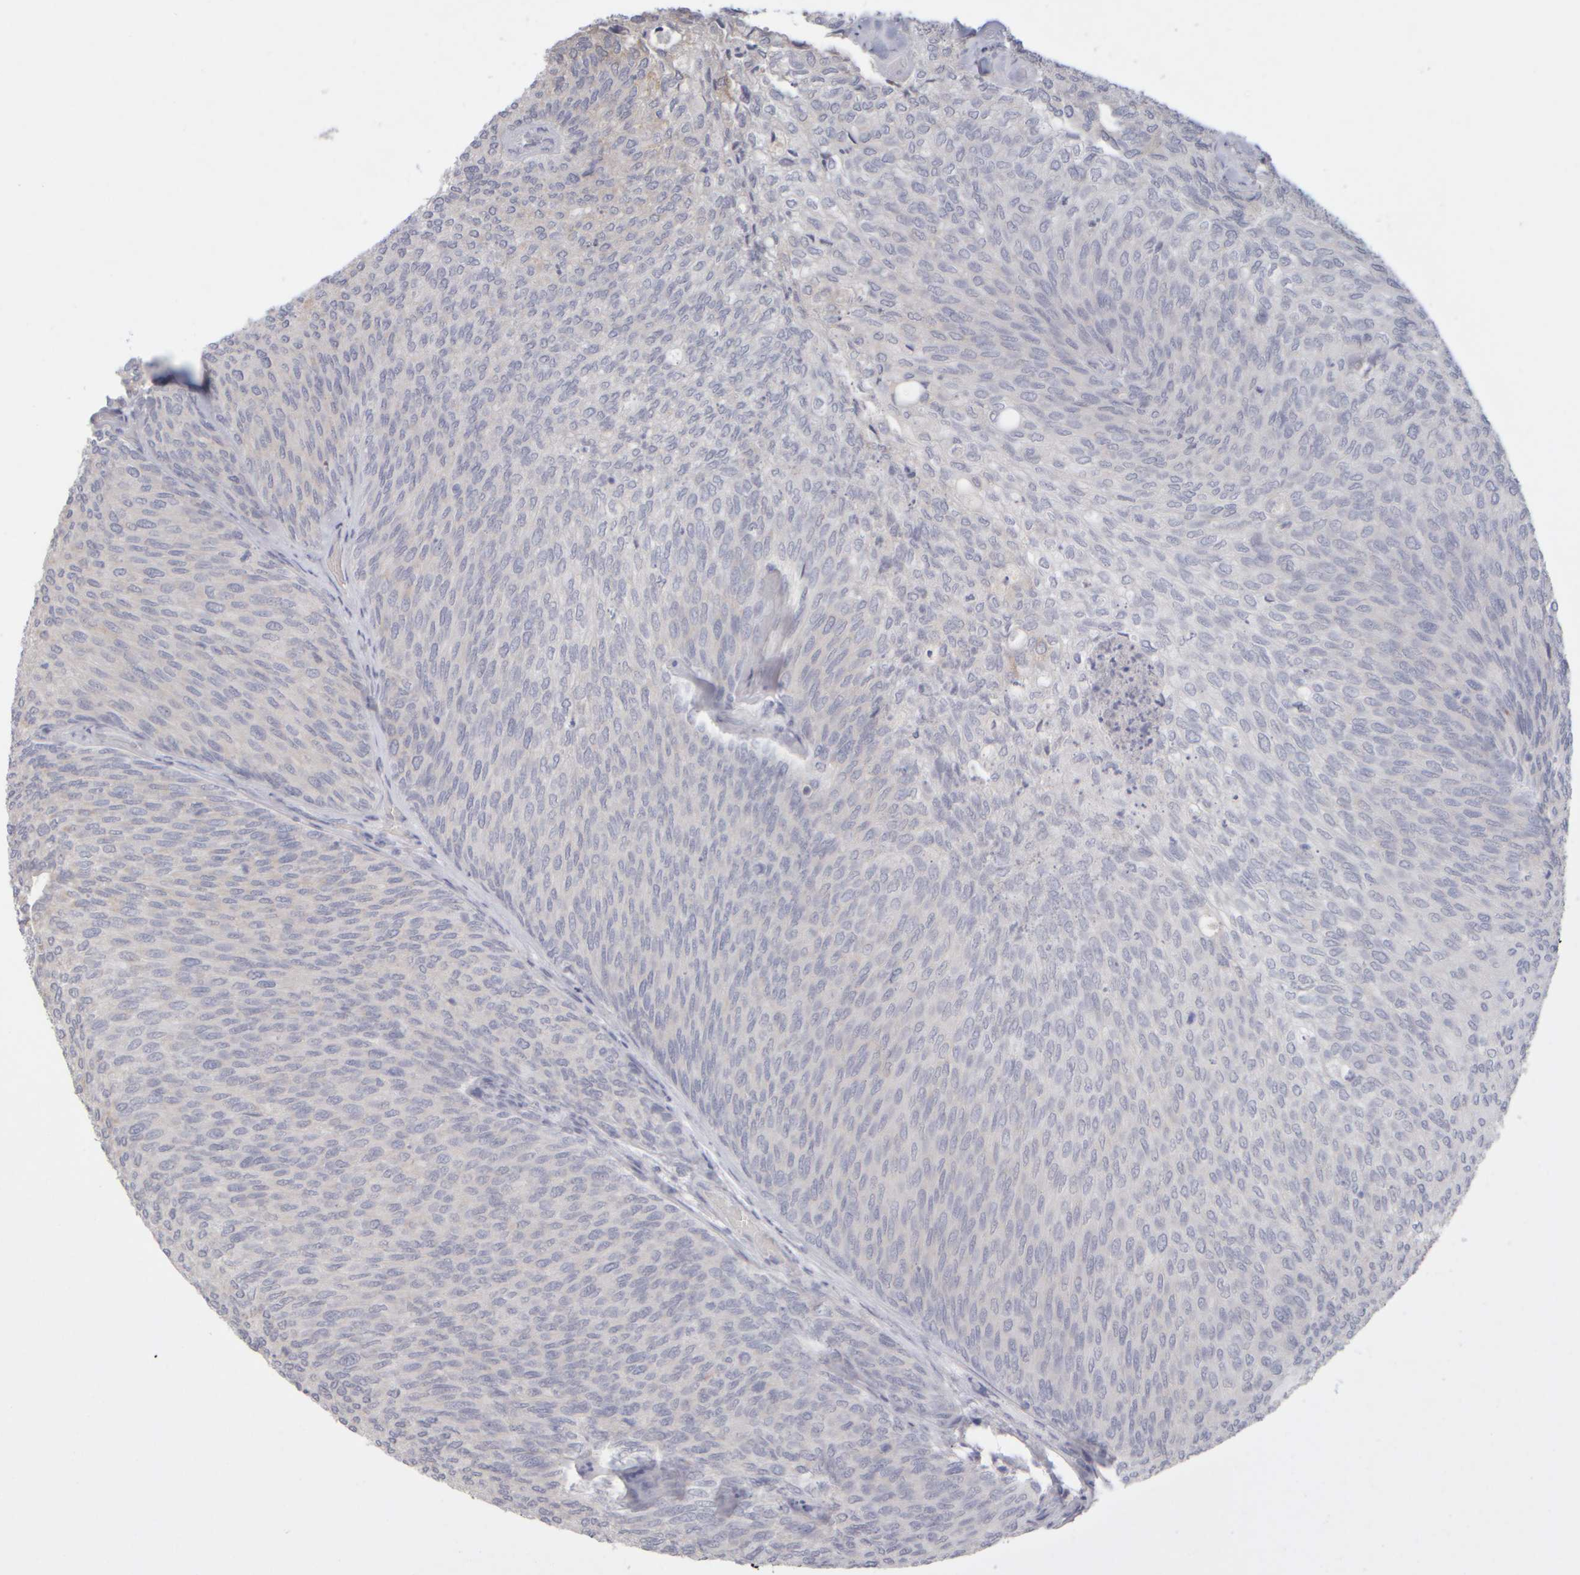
{"staining": {"intensity": "weak", "quantity": "<25%", "location": "cytoplasmic/membranous"}, "tissue": "urothelial cancer", "cell_type": "Tumor cells", "image_type": "cancer", "snomed": [{"axis": "morphology", "description": "Urothelial carcinoma, Low grade"}, {"axis": "topography", "description": "Urinary bladder"}], "caption": "Histopathology image shows no protein staining in tumor cells of urothelial cancer tissue. (Immunohistochemistry, brightfield microscopy, high magnification).", "gene": "ZNF112", "patient": {"sex": "female", "age": 79}}